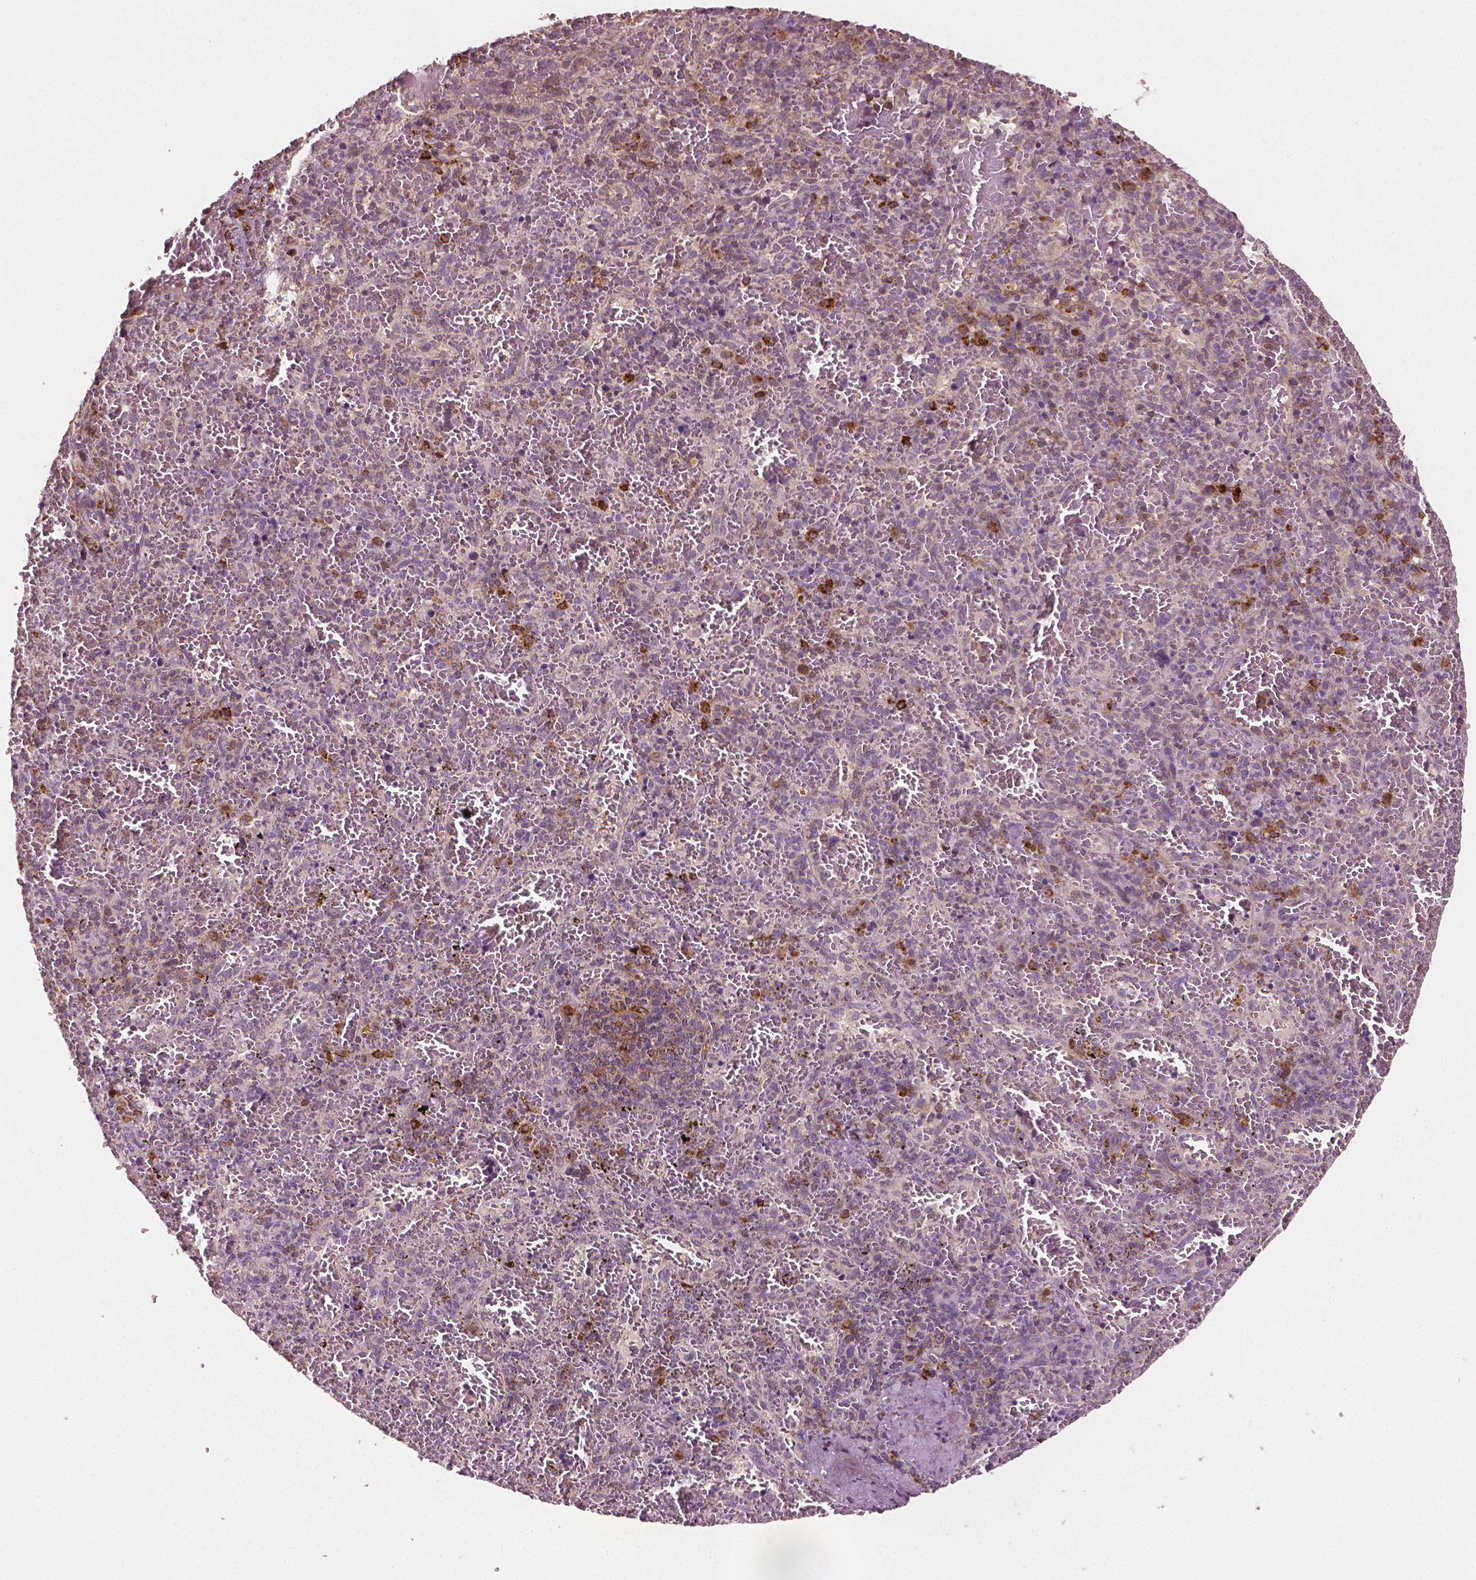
{"staining": {"intensity": "moderate", "quantity": "<25%", "location": "cytoplasmic/membranous,nuclear"}, "tissue": "spleen", "cell_type": "Cells in red pulp", "image_type": "normal", "snomed": [{"axis": "morphology", "description": "Normal tissue, NOS"}, {"axis": "topography", "description": "Spleen"}], "caption": "A high-resolution image shows immunohistochemistry staining of unremarkable spleen, which reveals moderate cytoplasmic/membranous,nuclear expression in approximately <25% of cells in red pulp. (brown staining indicates protein expression, while blue staining denotes nuclei).", "gene": "MCL1", "patient": {"sex": "female", "age": 50}}